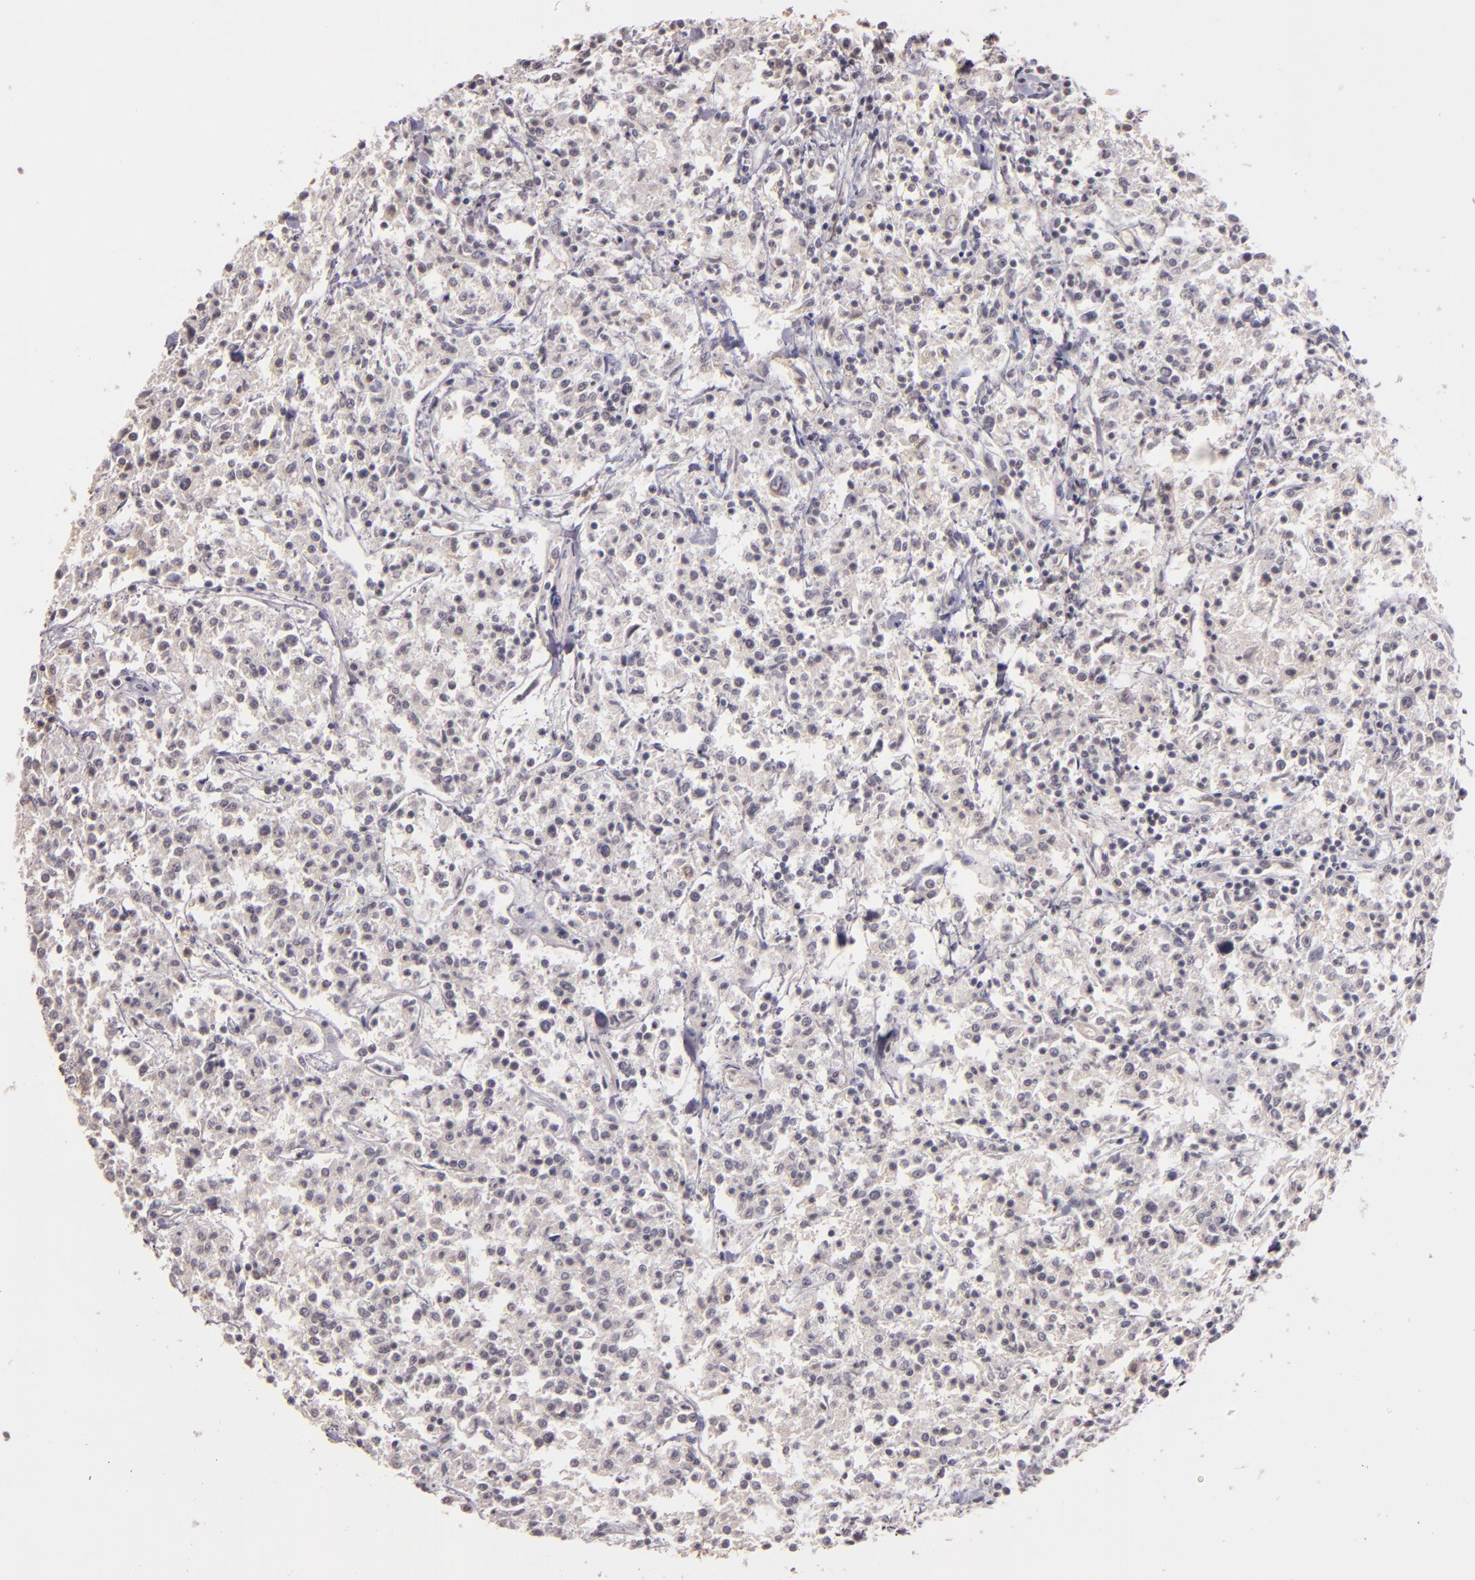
{"staining": {"intensity": "negative", "quantity": "none", "location": "none"}, "tissue": "lymphoma", "cell_type": "Tumor cells", "image_type": "cancer", "snomed": [{"axis": "morphology", "description": "Malignant lymphoma, non-Hodgkin's type, Low grade"}, {"axis": "topography", "description": "Small intestine"}], "caption": "Lymphoma was stained to show a protein in brown. There is no significant expression in tumor cells.", "gene": "ABL1", "patient": {"sex": "female", "age": 59}}